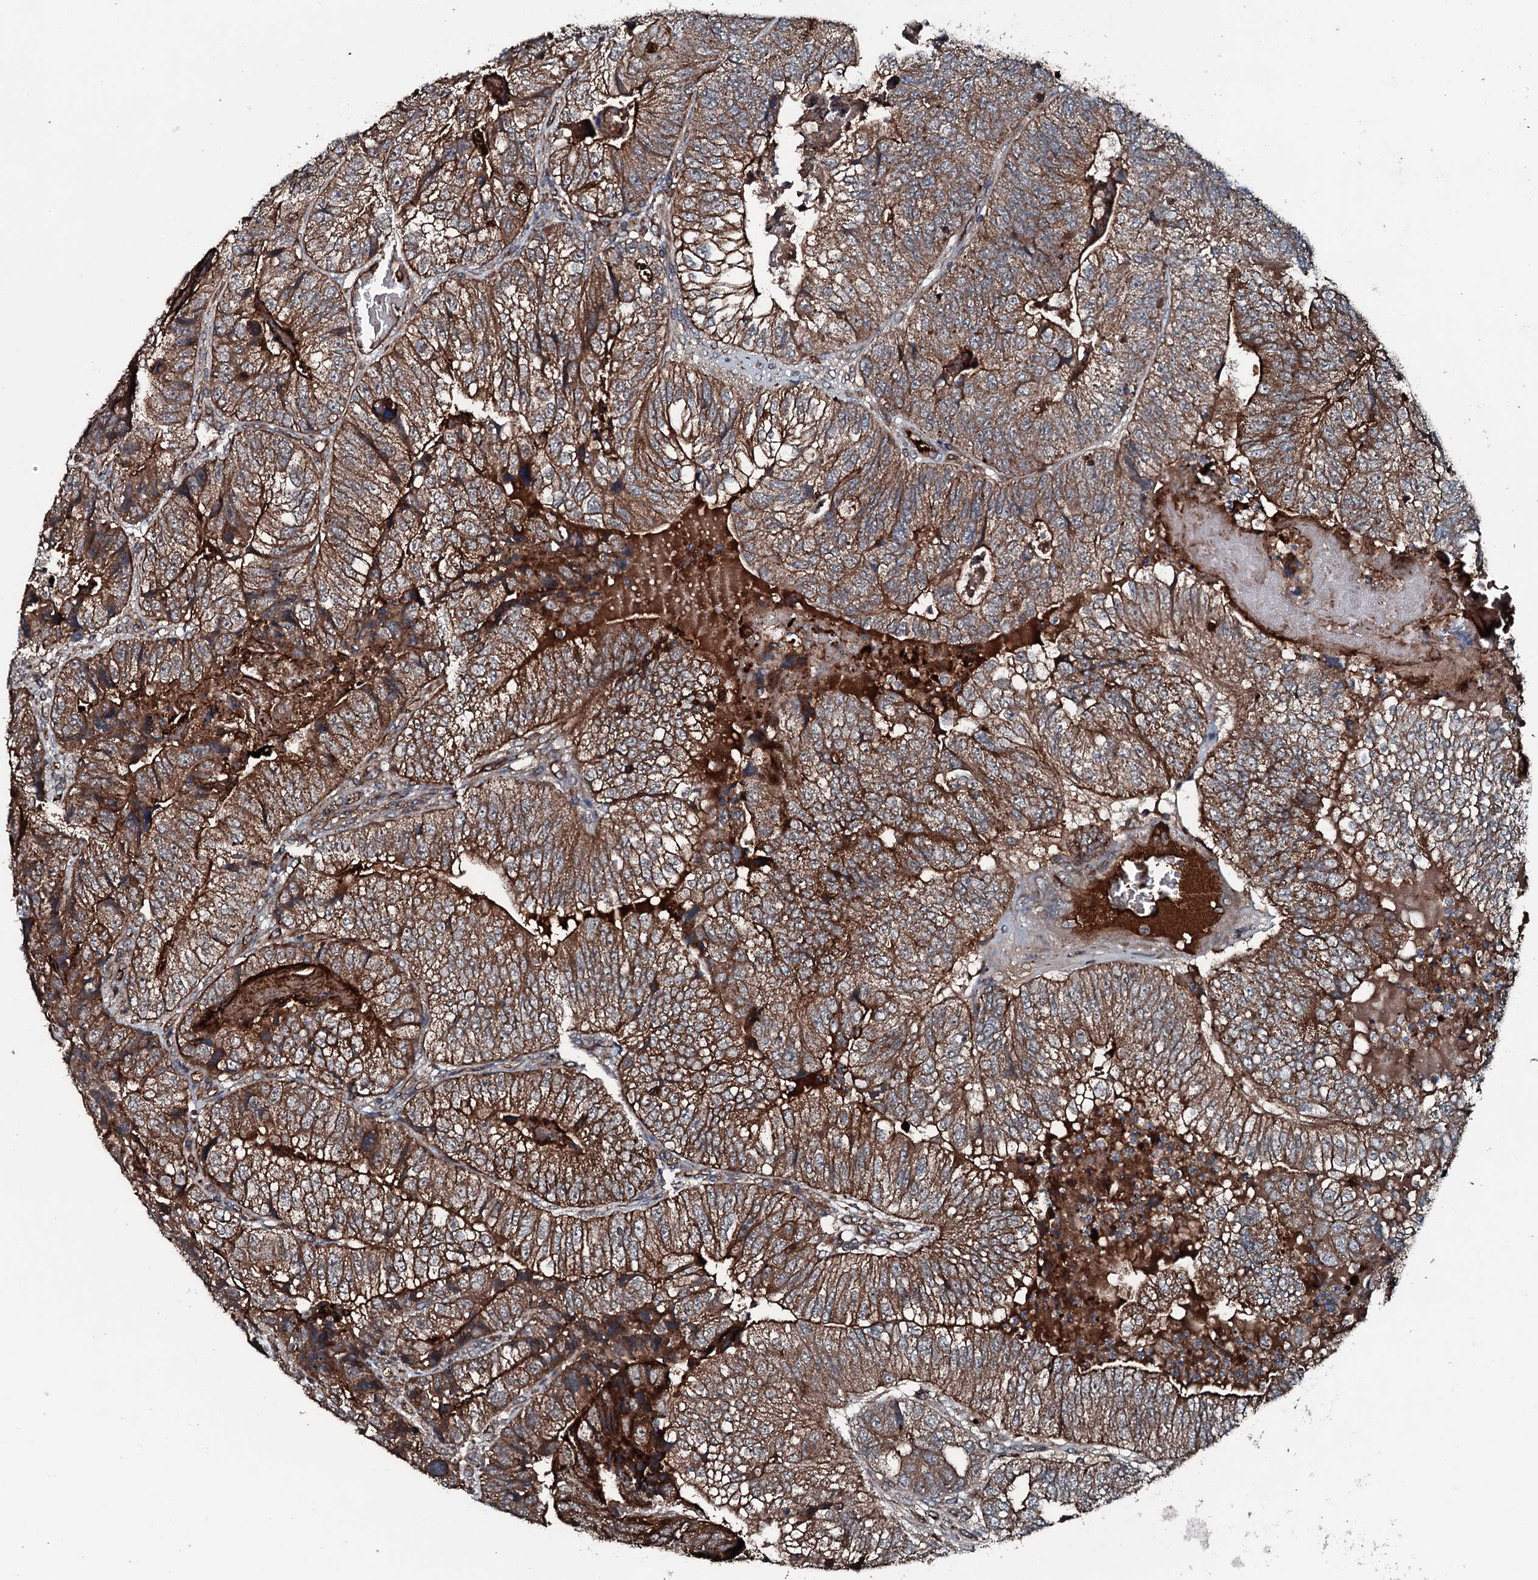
{"staining": {"intensity": "strong", "quantity": ">75%", "location": "cytoplasmic/membranous"}, "tissue": "colorectal cancer", "cell_type": "Tumor cells", "image_type": "cancer", "snomed": [{"axis": "morphology", "description": "Adenocarcinoma, NOS"}, {"axis": "topography", "description": "Colon"}], "caption": "About >75% of tumor cells in human colorectal adenocarcinoma show strong cytoplasmic/membranous protein expression as visualized by brown immunohistochemical staining.", "gene": "TRIM7", "patient": {"sex": "female", "age": 67}}